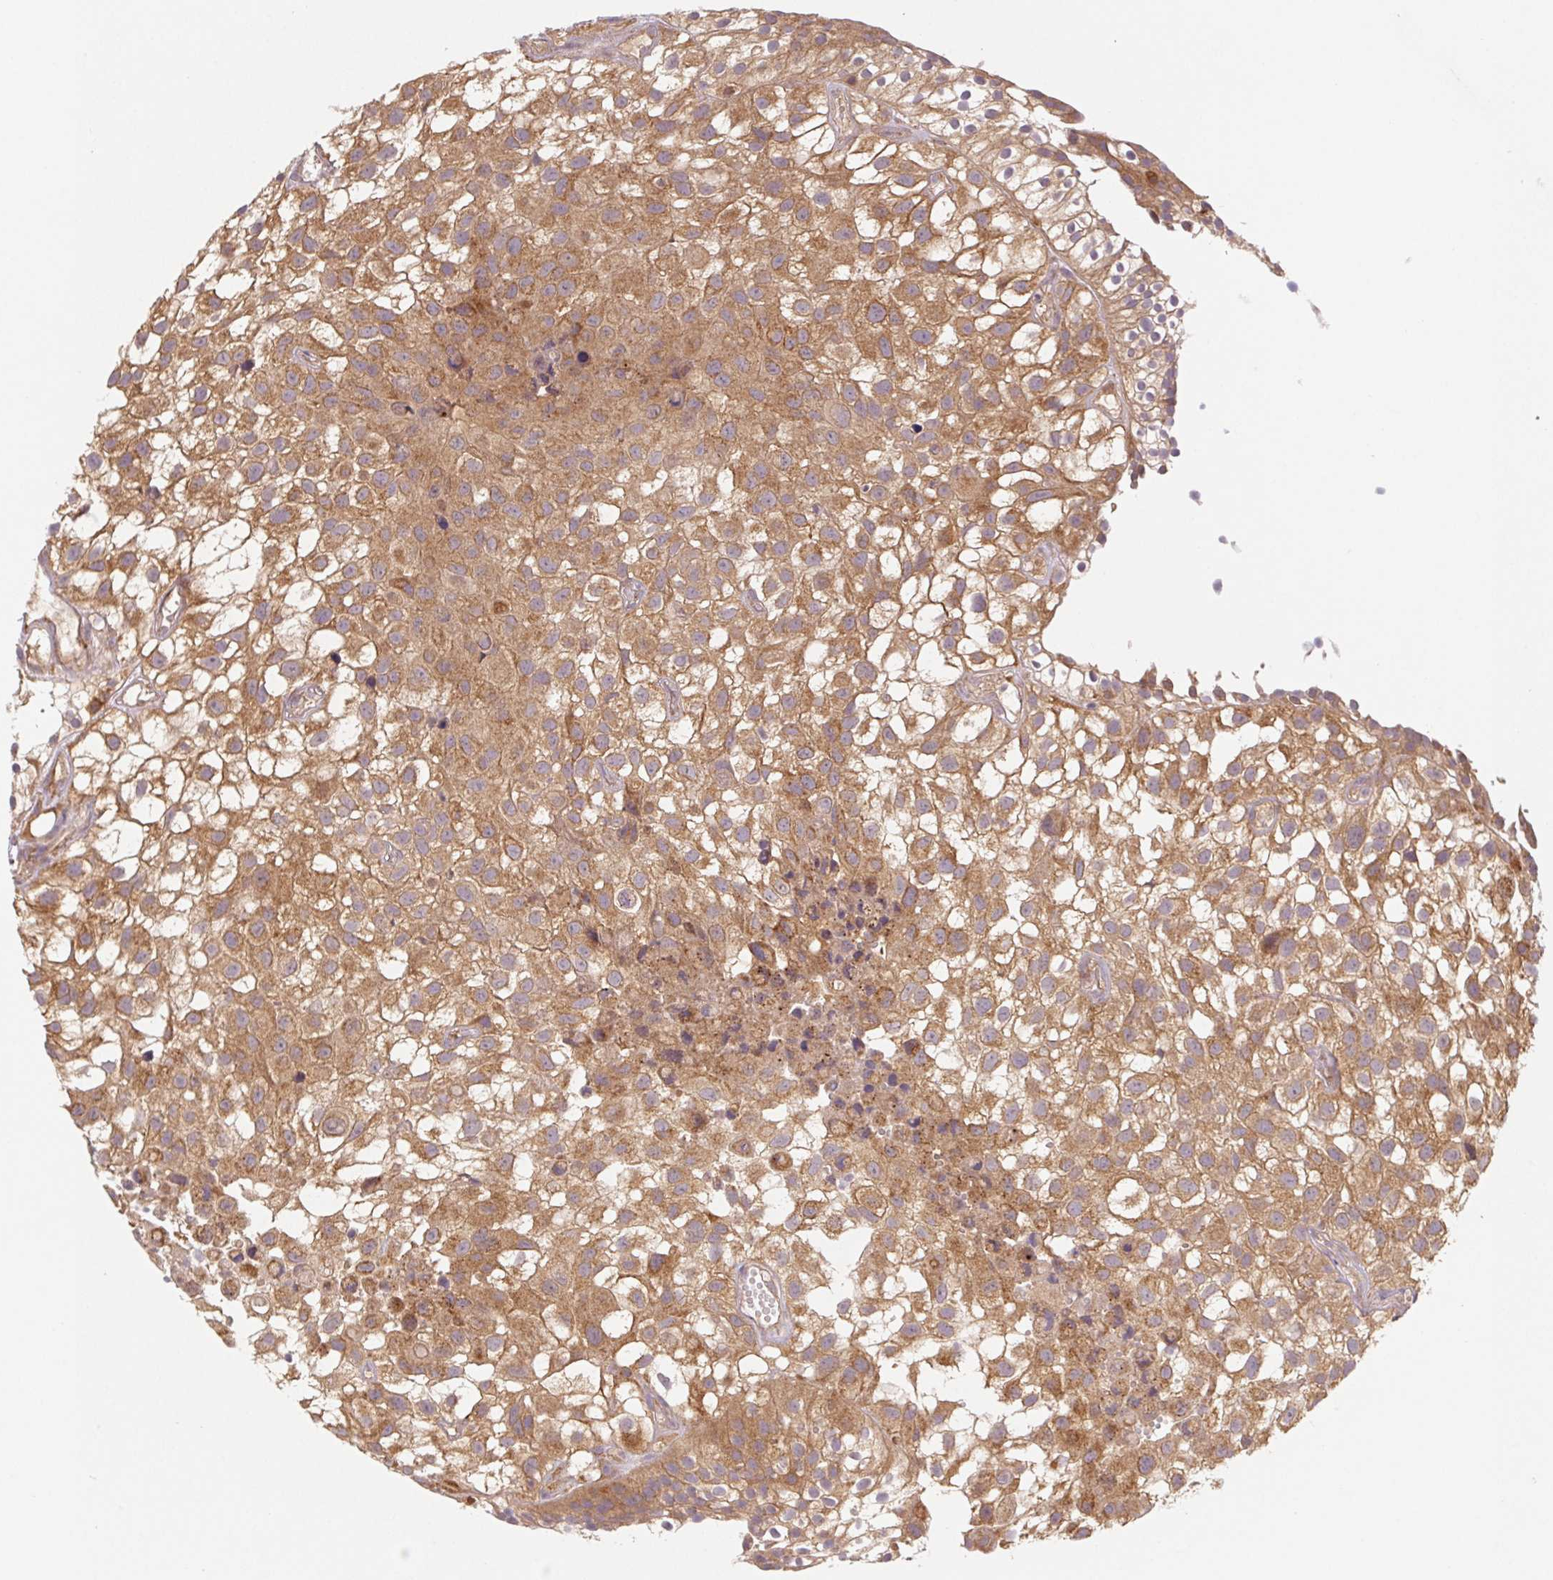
{"staining": {"intensity": "moderate", "quantity": ">75%", "location": "cytoplasmic/membranous"}, "tissue": "urothelial cancer", "cell_type": "Tumor cells", "image_type": "cancer", "snomed": [{"axis": "morphology", "description": "Urothelial carcinoma, High grade"}, {"axis": "topography", "description": "Urinary bladder"}], "caption": "Immunohistochemistry of human urothelial carcinoma (high-grade) exhibits medium levels of moderate cytoplasmic/membranous staining in approximately >75% of tumor cells.", "gene": "MTHFD1", "patient": {"sex": "male", "age": 56}}